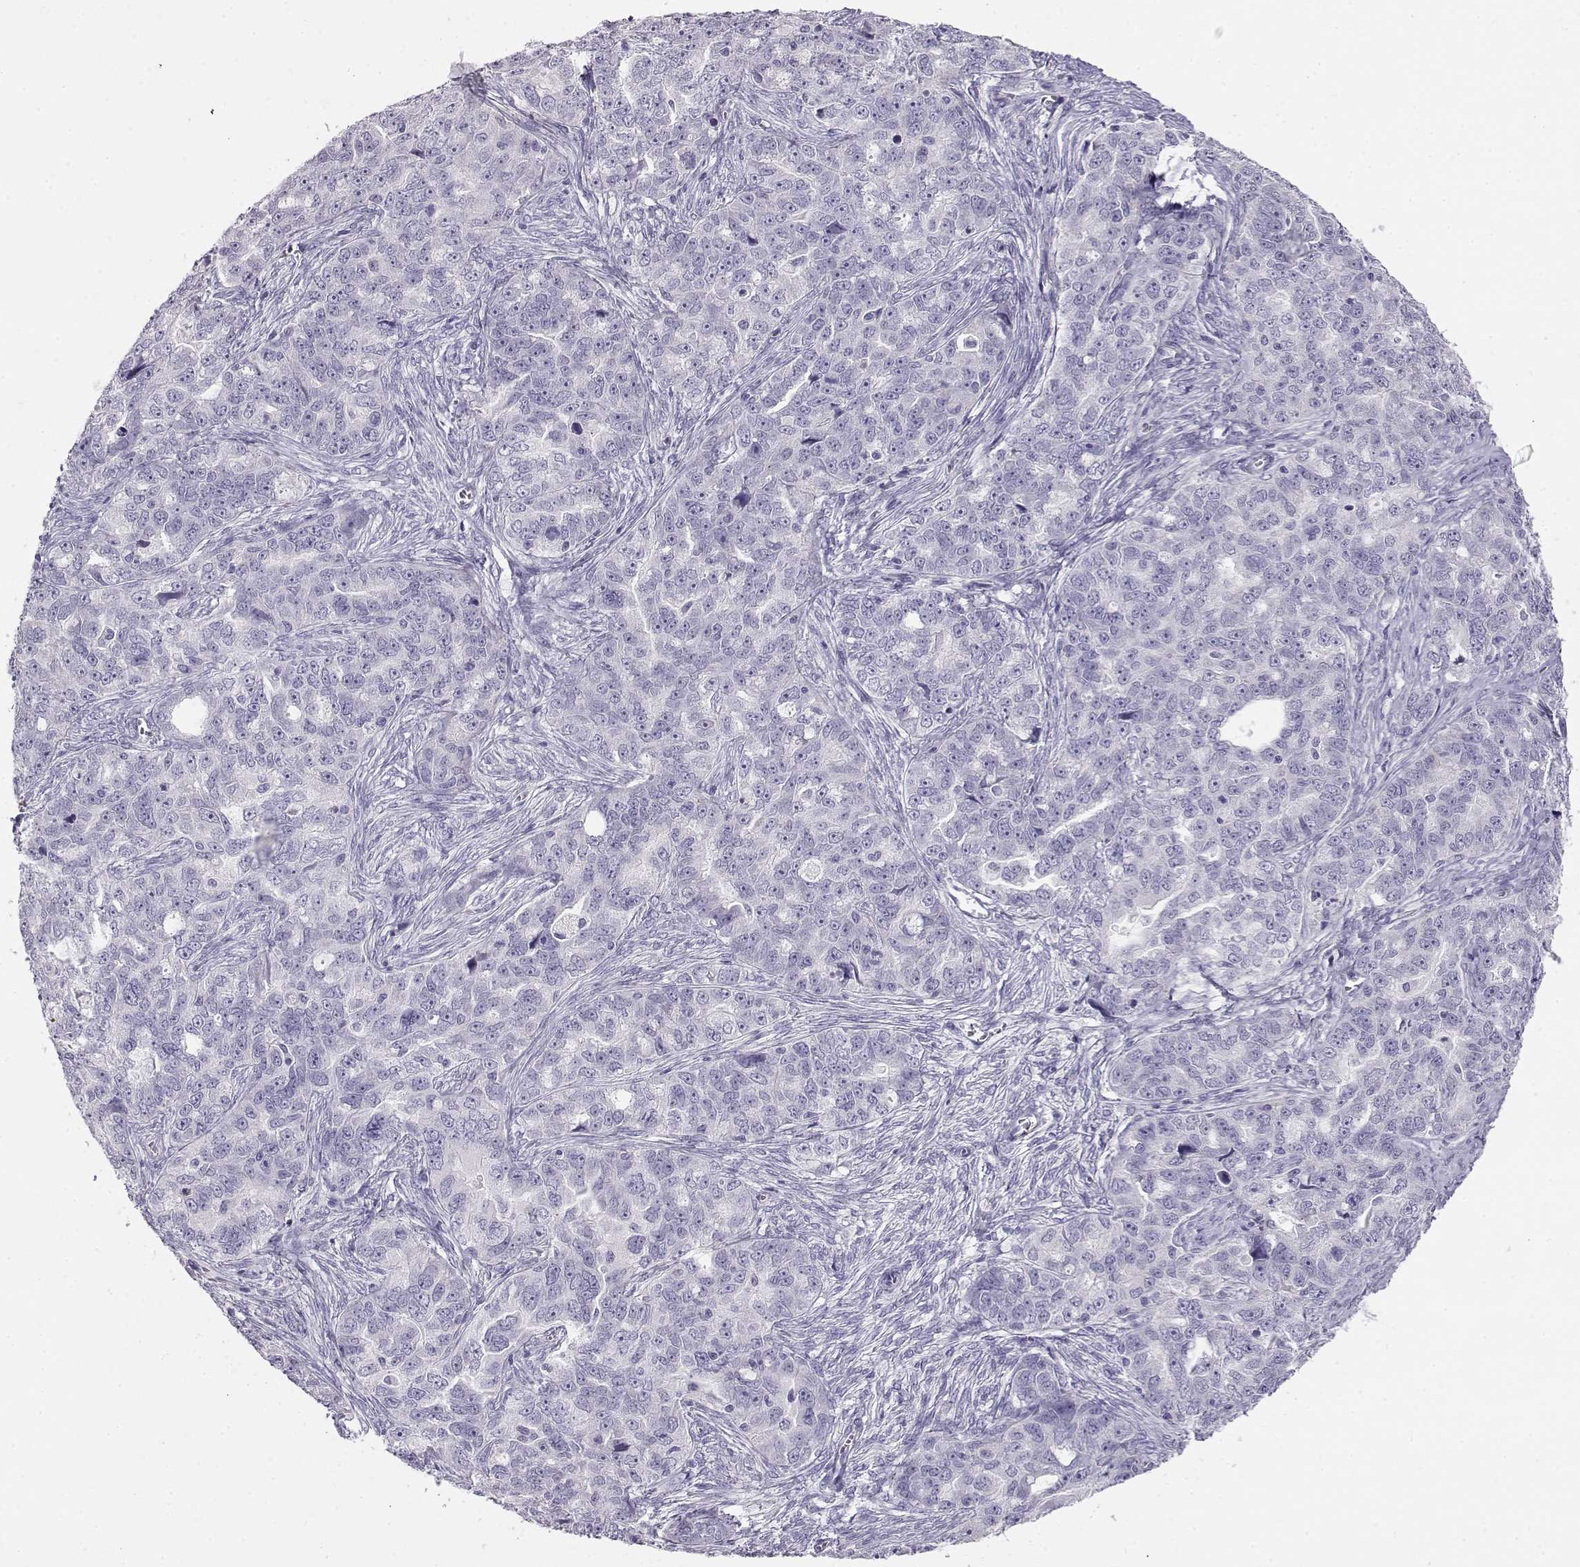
{"staining": {"intensity": "negative", "quantity": "none", "location": "none"}, "tissue": "ovarian cancer", "cell_type": "Tumor cells", "image_type": "cancer", "snomed": [{"axis": "morphology", "description": "Cystadenocarcinoma, serous, NOS"}, {"axis": "topography", "description": "Ovary"}], "caption": "The IHC image has no significant staining in tumor cells of serous cystadenocarcinoma (ovarian) tissue.", "gene": "ENDOU", "patient": {"sex": "female", "age": 51}}